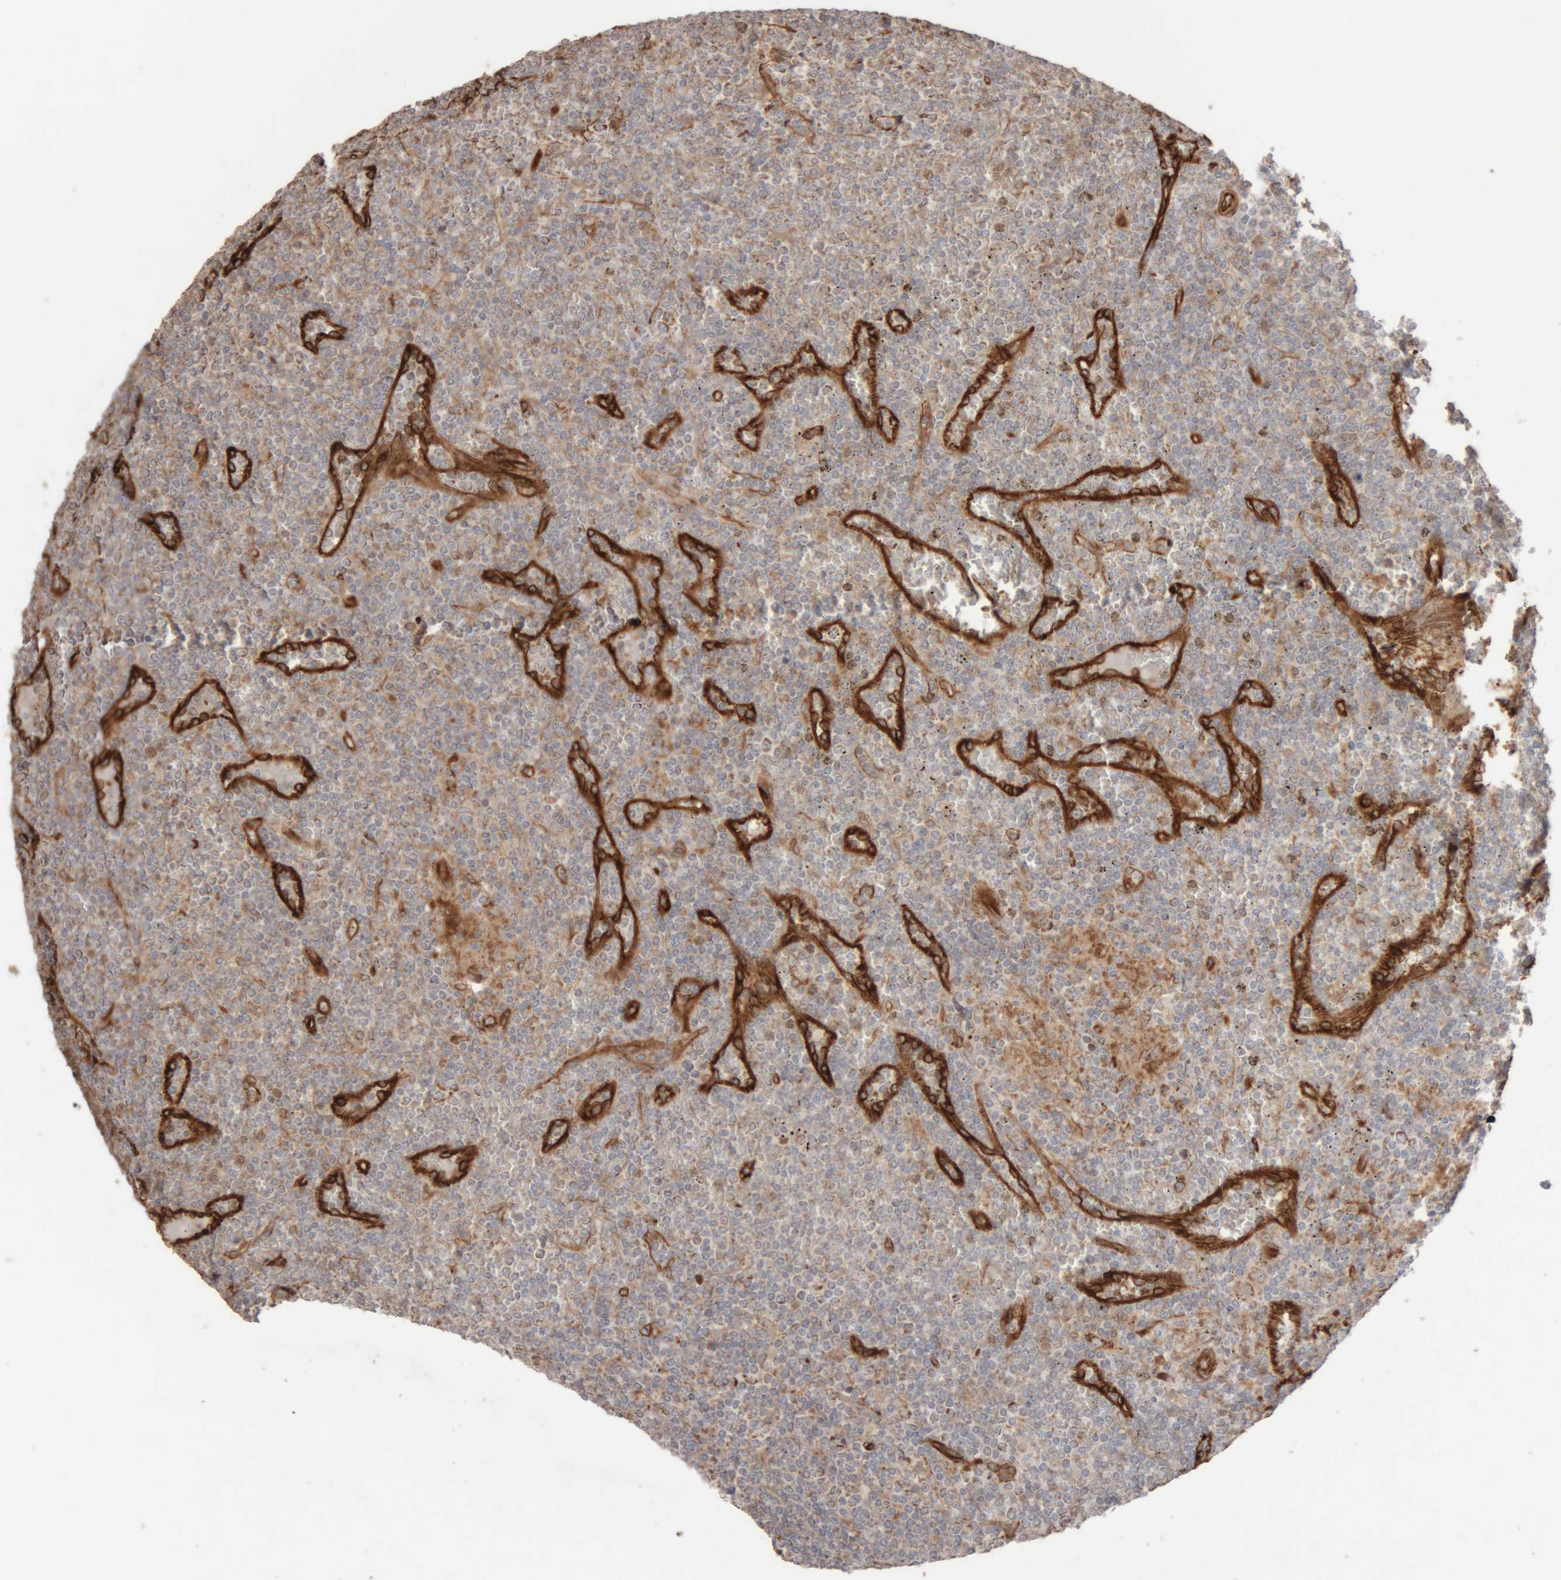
{"staining": {"intensity": "weak", "quantity": "<25%", "location": "cytoplasmic/membranous"}, "tissue": "lymphoma", "cell_type": "Tumor cells", "image_type": "cancer", "snomed": [{"axis": "morphology", "description": "Malignant lymphoma, non-Hodgkin's type, Low grade"}, {"axis": "topography", "description": "Spleen"}], "caption": "The immunohistochemistry photomicrograph has no significant staining in tumor cells of malignant lymphoma, non-Hodgkin's type (low-grade) tissue. Nuclei are stained in blue.", "gene": "RAB32", "patient": {"sex": "female", "age": 19}}